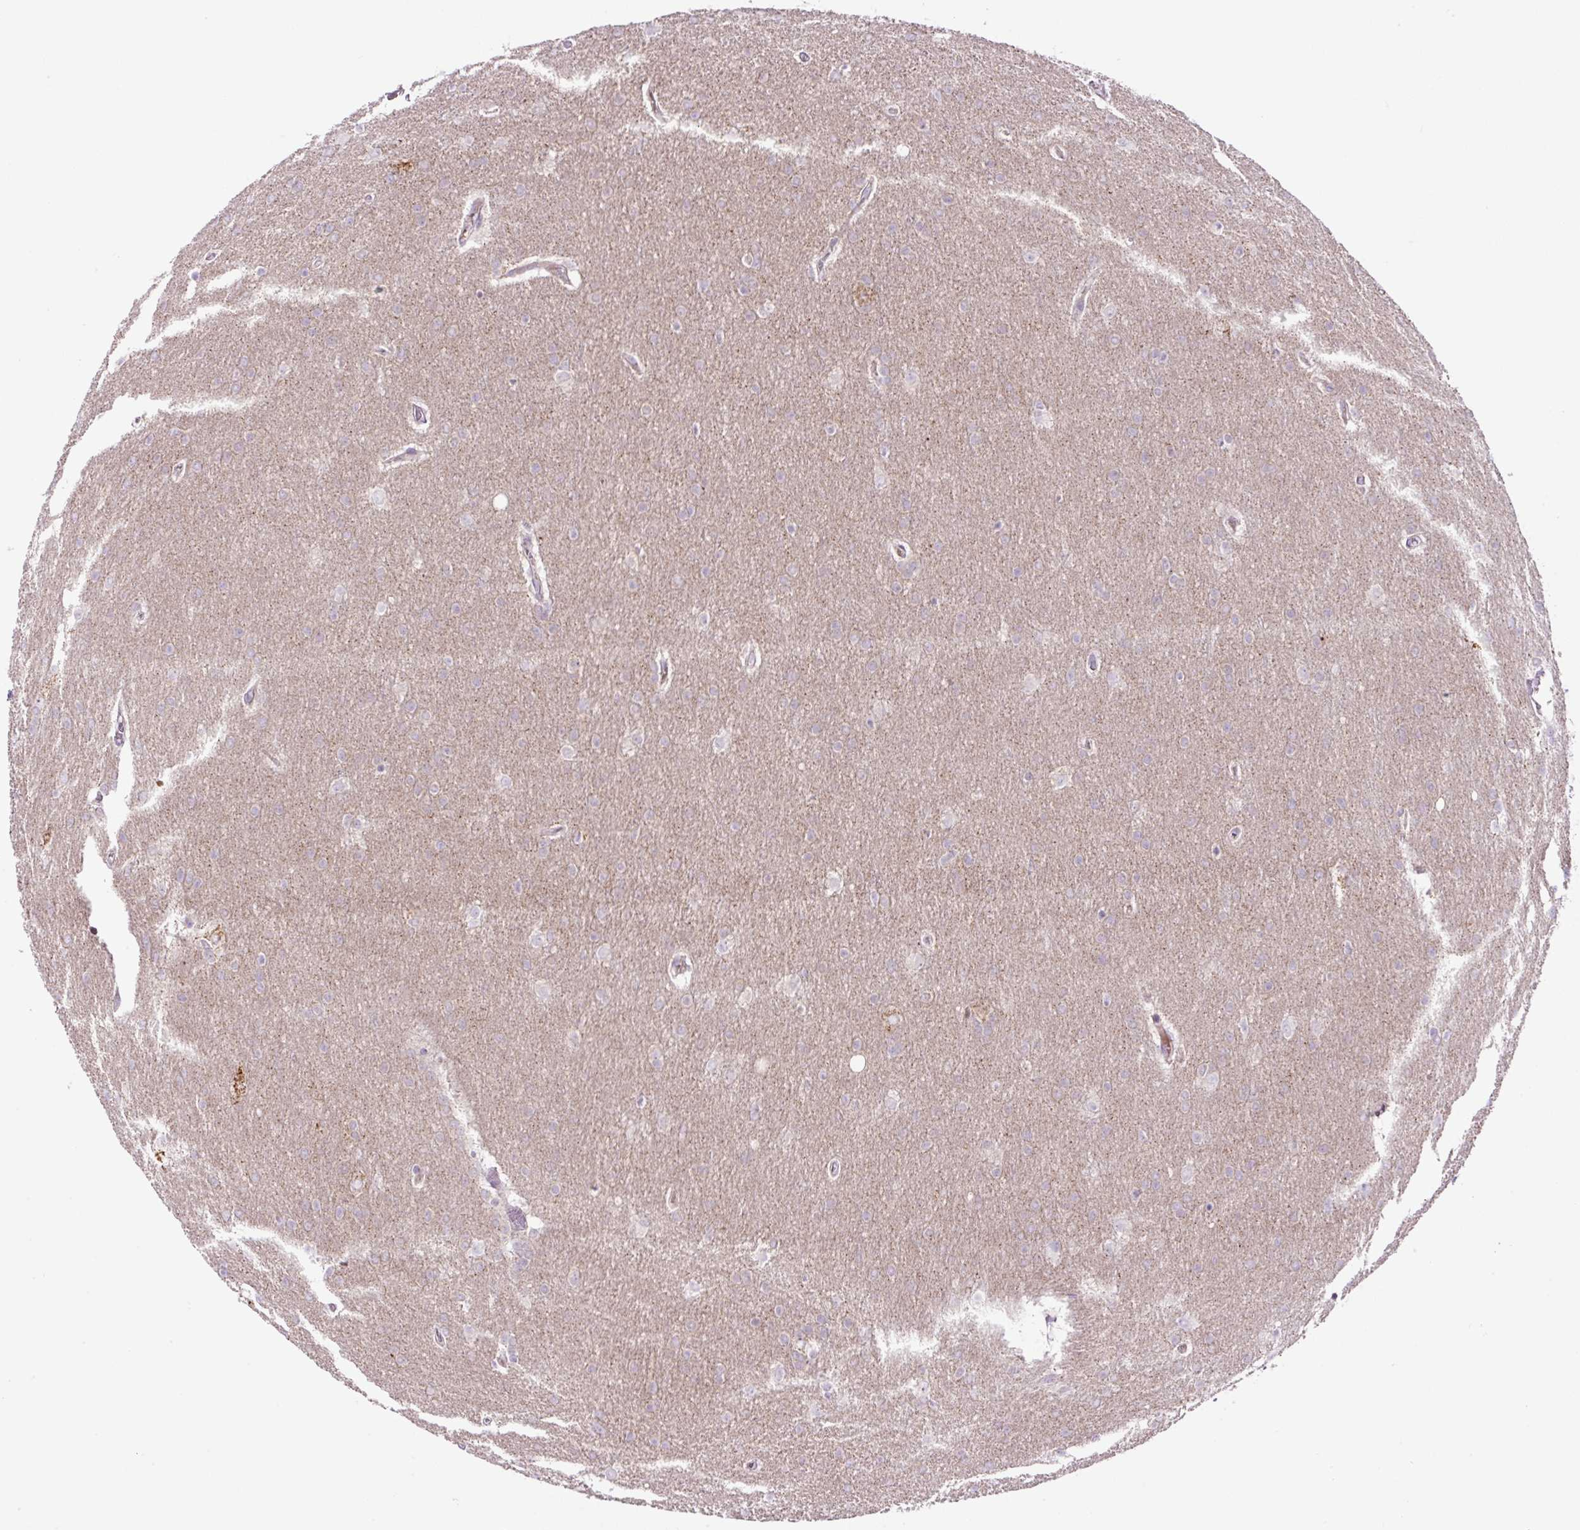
{"staining": {"intensity": "negative", "quantity": "none", "location": "none"}, "tissue": "glioma", "cell_type": "Tumor cells", "image_type": "cancer", "snomed": [{"axis": "morphology", "description": "Glioma, malignant, Low grade"}, {"axis": "topography", "description": "Brain"}], "caption": "Protein analysis of malignant glioma (low-grade) displays no significant staining in tumor cells.", "gene": "OGDHL", "patient": {"sex": "female", "age": 32}}